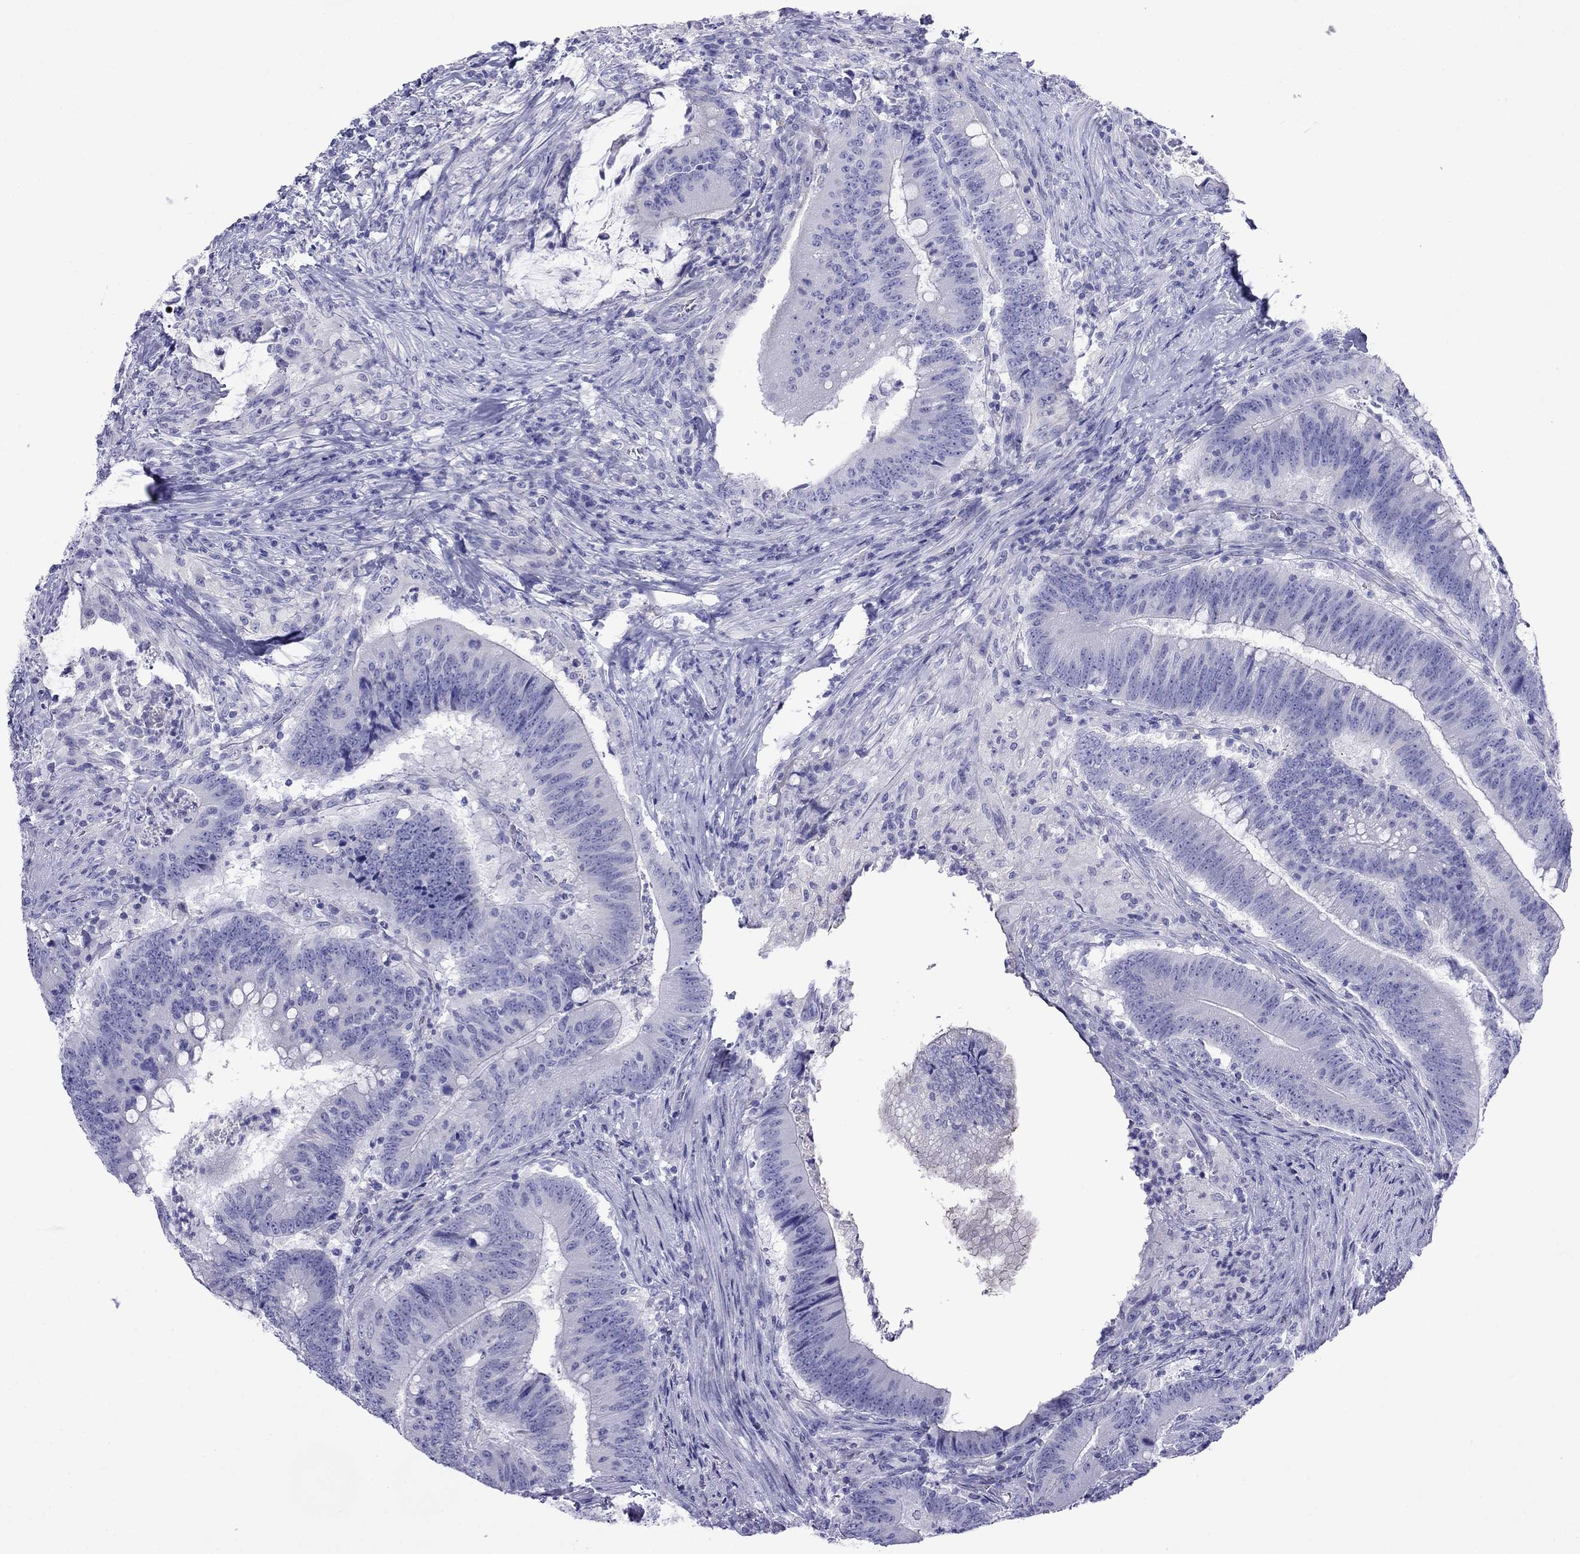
{"staining": {"intensity": "negative", "quantity": "none", "location": "none"}, "tissue": "colorectal cancer", "cell_type": "Tumor cells", "image_type": "cancer", "snomed": [{"axis": "morphology", "description": "Adenocarcinoma, NOS"}, {"axis": "topography", "description": "Colon"}], "caption": "Tumor cells show no significant protein positivity in colorectal cancer (adenocarcinoma). (Immunohistochemistry, brightfield microscopy, high magnification).", "gene": "PCDHA6", "patient": {"sex": "female", "age": 87}}